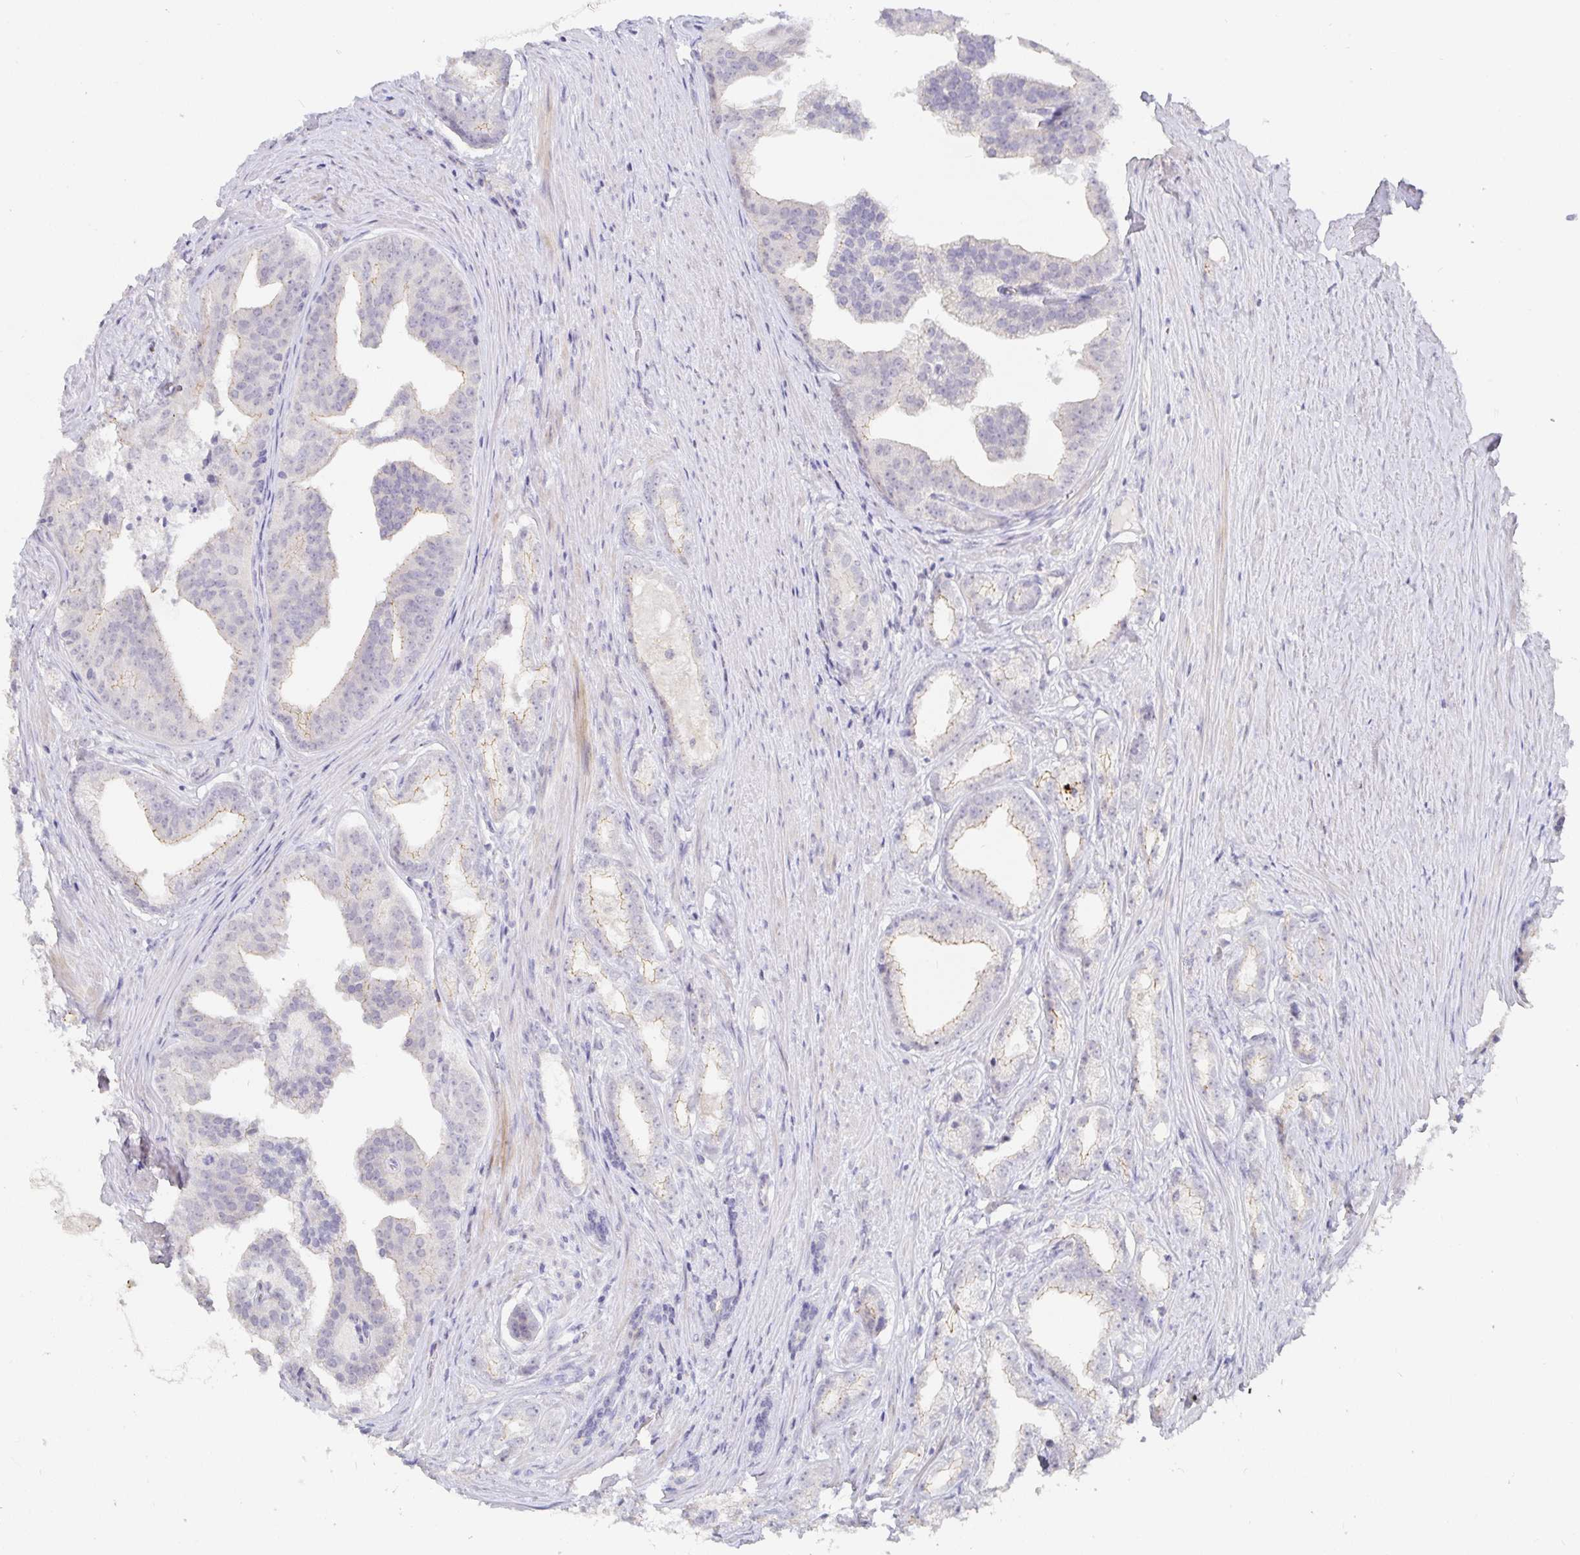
{"staining": {"intensity": "weak", "quantity": "<25%", "location": "cytoplasmic/membranous"}, "tissue": "prostate cancer", "cell_type": "Tumor cells", "image_type": "cancer", "snomed": [{"axis": "morphology", "description": "Adenocarcinoma, Low grade"}, {"axis": "topography", "description": "Prostate"}], "caption": "Immunohistochemistry (IHC) of human prostate cancer exhibits no staining in tumor cells.", "gene": "PDX1", "patient": {"sex": "male", "age": 65}}